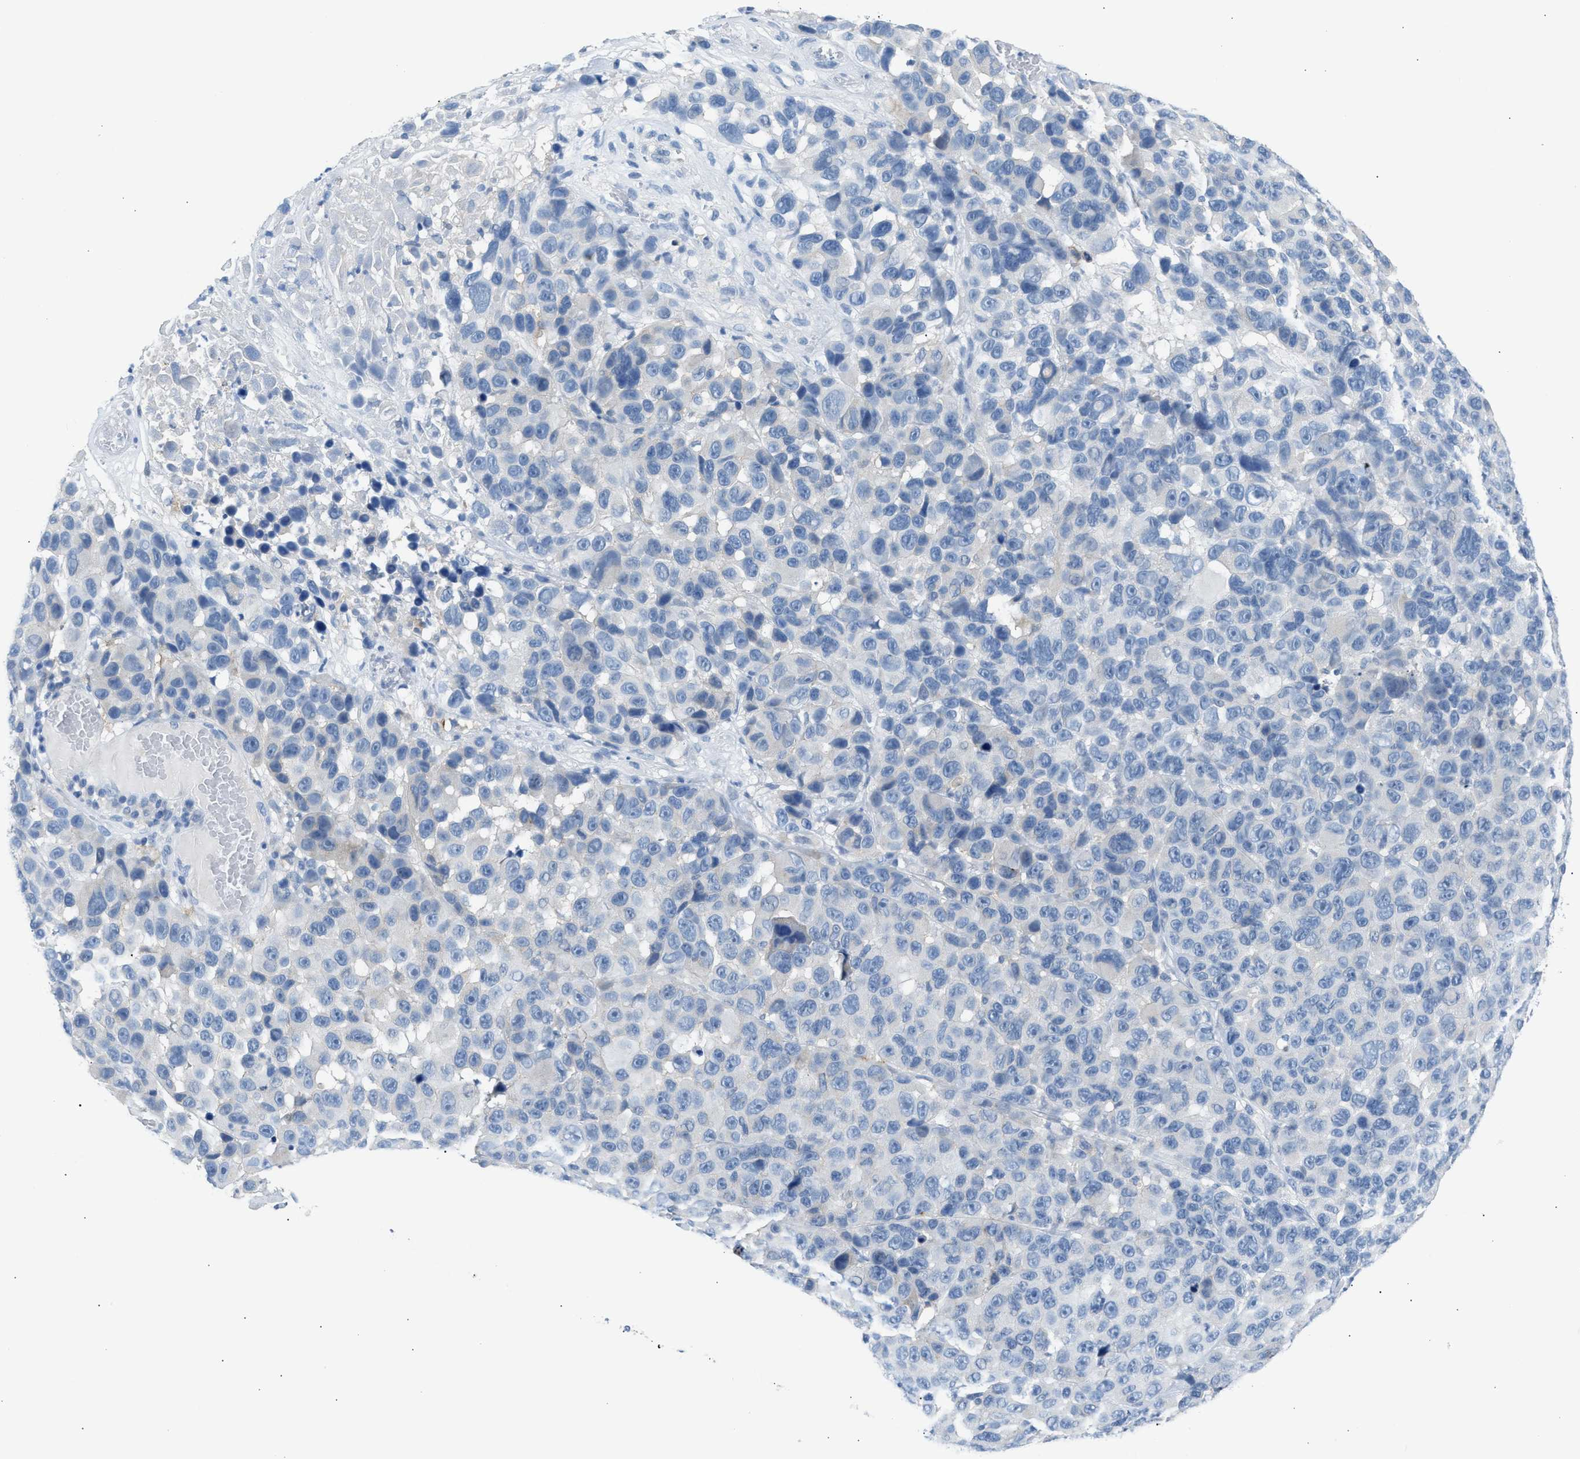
{"staining": {"intensity": "negative", "quantity": "none", "location": "none"}, "tissue": "melanoma", "cell_type": "Tumor cells", "image_type": "cancer", "snomed": [{"axis": "morphology", "description": "Malignant melanoma, NOS"}, {"axis": "topography", "description": "Skin"}], "caption": "Photomicrograph shows no protein expression in tumor cells of malignant melanoma tissue. Nuclei are stained in blue.", "gene": "ERBB2", "patient": {"sex": "male", "age": 53}}